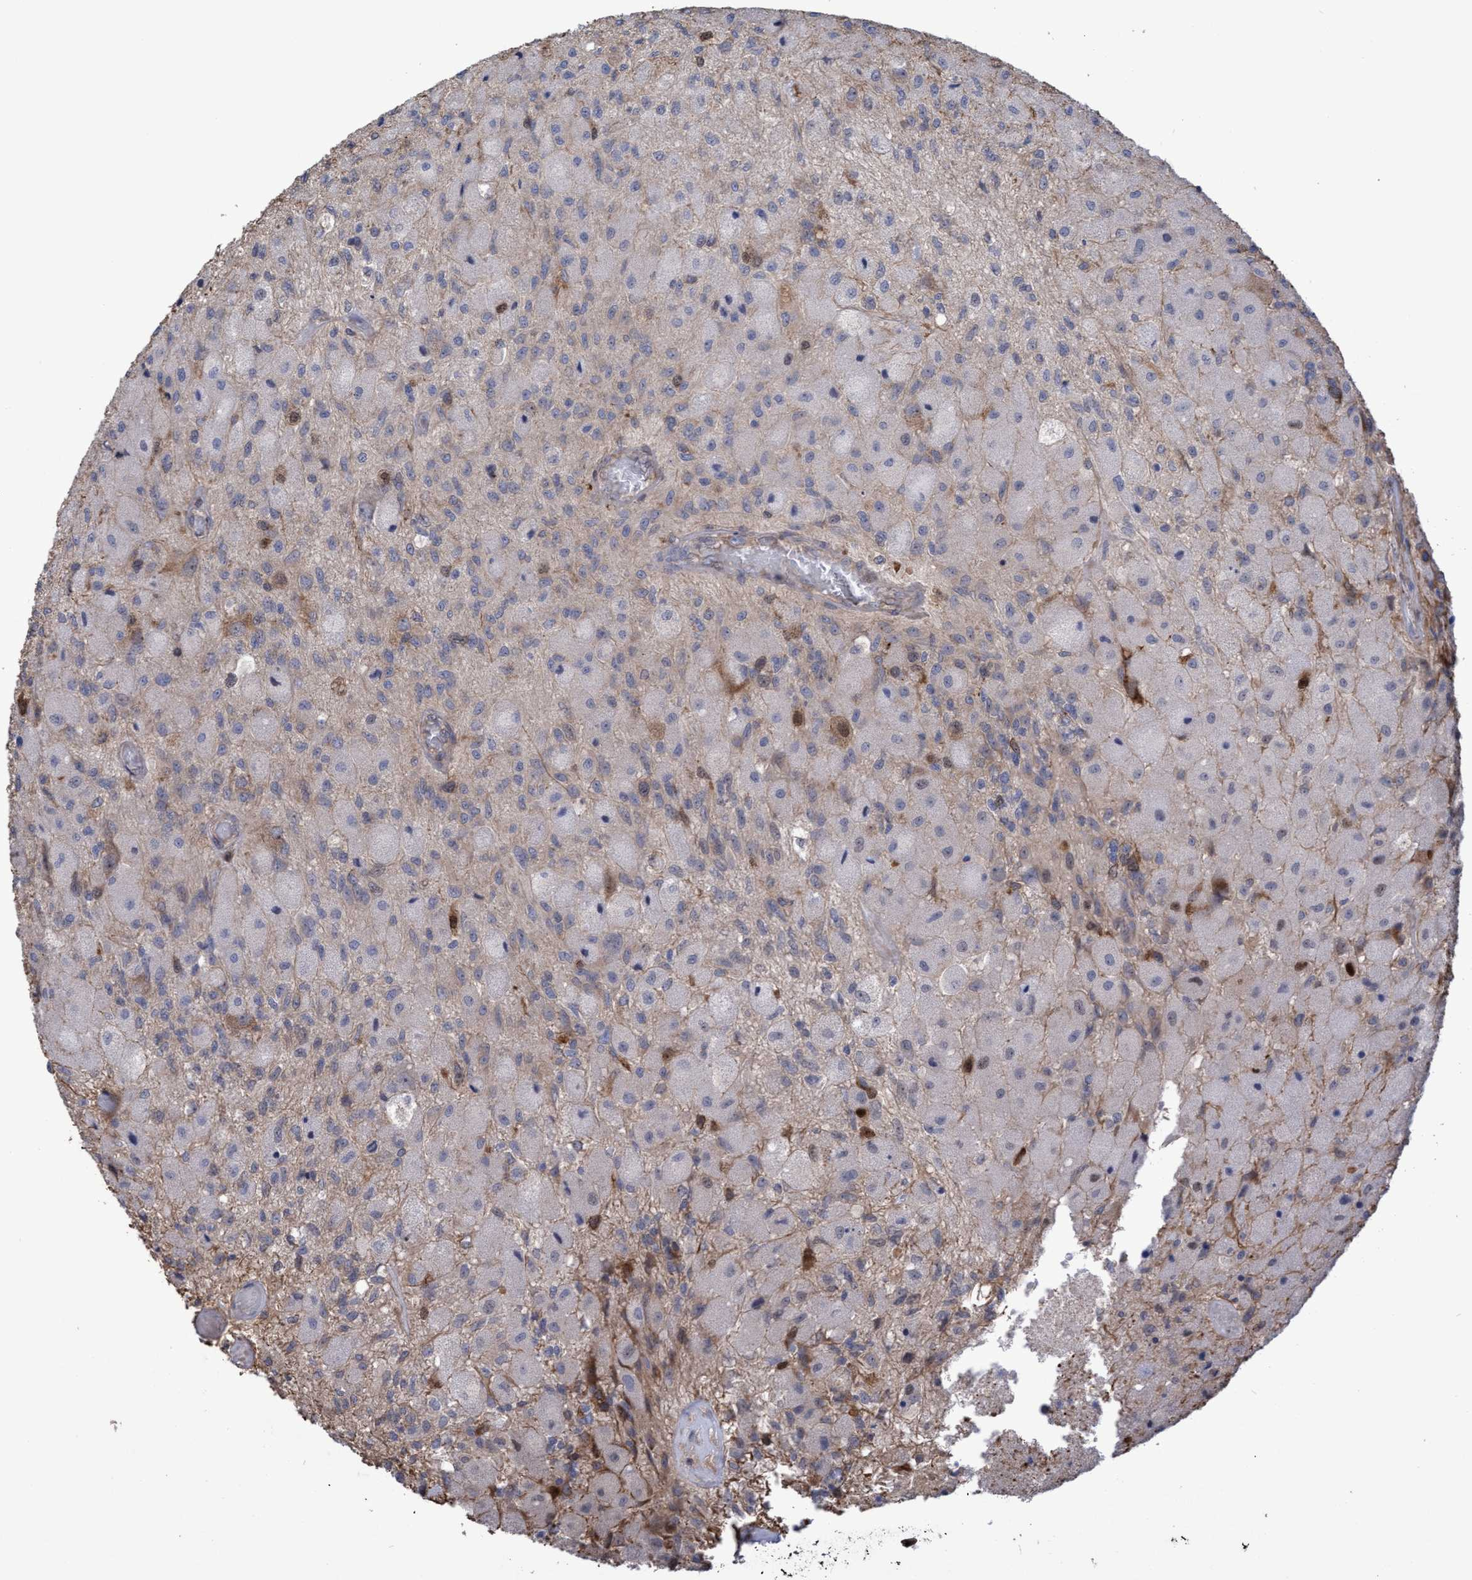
{"staining": {"intensity": "negative", "quantity": "none", "location": "none"}, "tissue": "glioma", "cell_type": "Tumor cells", "image_type": "cancer", "snomed": [{"axis": "morphology", "description": "Normal tissue, NOS"}, {"axis": "morphology", "description": "Glioma, malignant, High grade"}, {"axis": "topography", "description": "Cerebral cortex"}], "caption": "Tumor cells show no significant protein positivity in glioma. The staining is performed using DAB (3,3'-diaminobenzidine) brown chromogen with nuclei counter-stained in using hematoxylin.", "gene": "SLBP", "patient": {"sex": "male", "age": 77}}